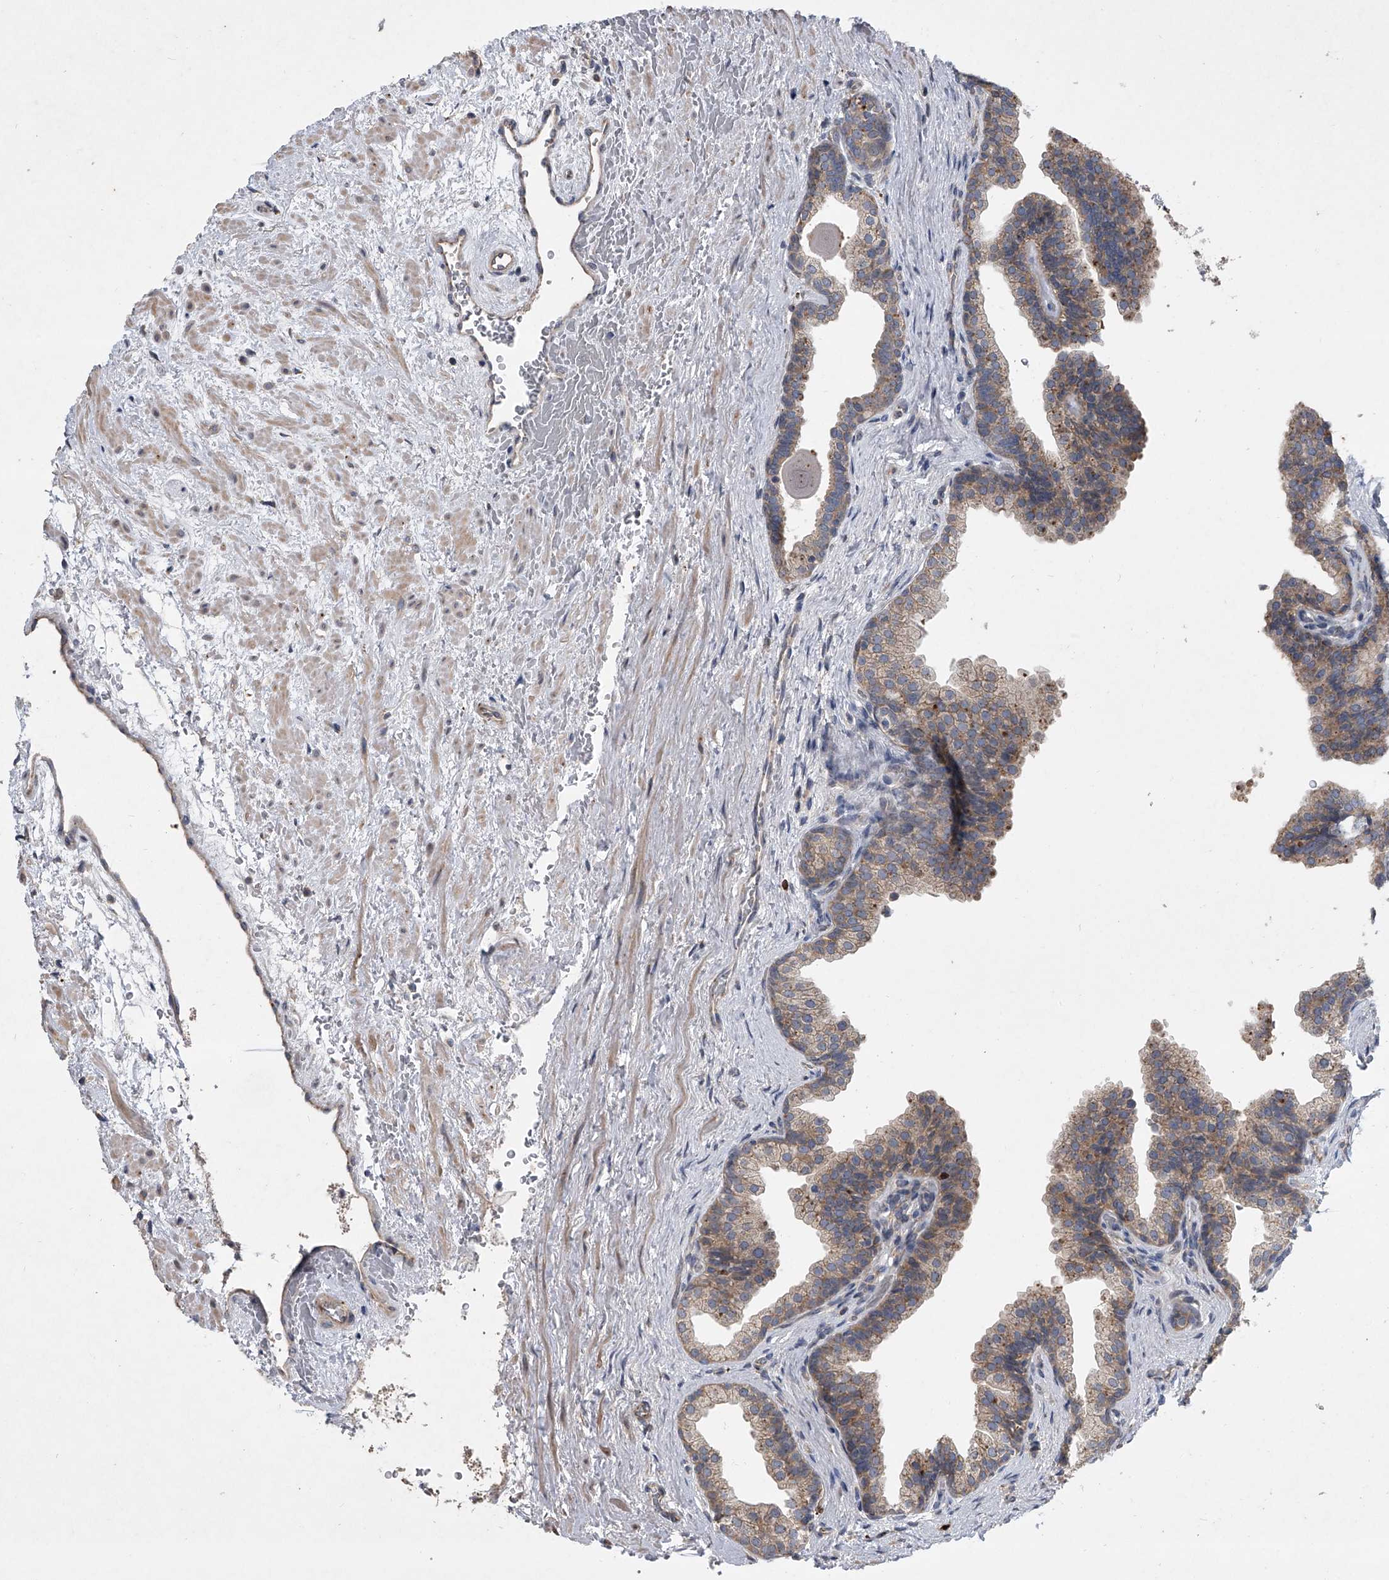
{"staining": {"intensity": "moderate", "quantity": "25%-75%", "location": "cytoplasmic/membranous"}, "tissue": "prostate", "cell_type": "Glandular cells", "image_type": "normal", "snomed": [{"axis": "morphology", "description": "Normal tissue, NOS"}, {"axis": "topography", "description": "Prostate"}], "caption": "Normal prostate demonstrates moderate cytoplasmic/membranous staining in about 25%-75% of glandular cells, visualized by immunohistochemistry.", "gene": "DOCK9", "patient": {"sex": "male", "age": 48}}